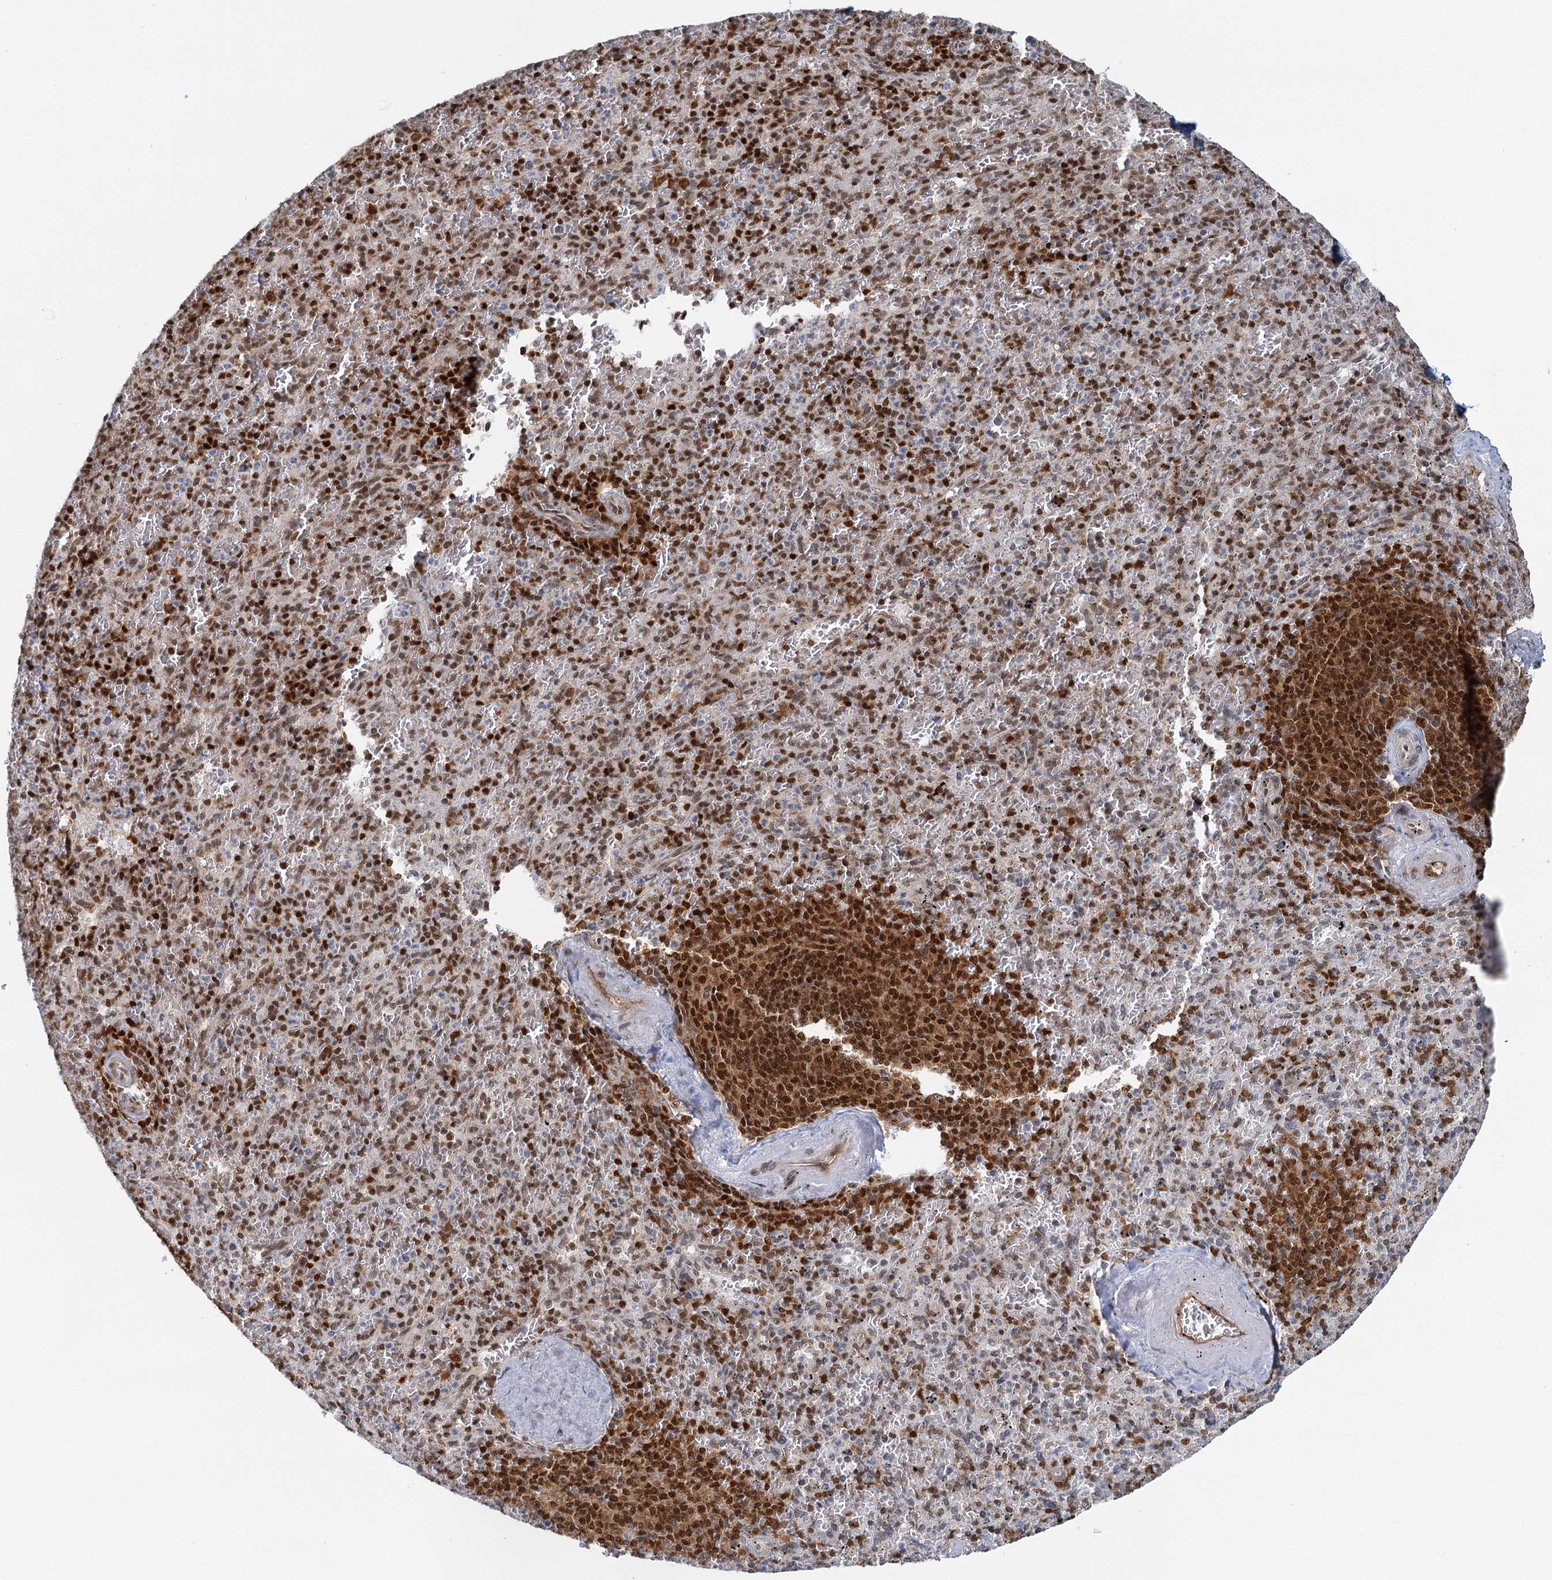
{"staining": {"intensity": "strong", "quantity": "25%-75%", "location": "cytoplasmic/membranous,nuclear"}, "tissue": "spleen", "cell_type": "Cells in red pulp", "image_type": "normal", "snomed": [{"axis": "morphology", "description": "Normal tissue, NOS"}, {"axis": "topography", "description": "Spleen"}], "caption": "Protein expression analysis of unremarkable human spleen reveals strong cytoplasmic/membranous,nuclear expression in about 25%-75% of cells in red pulp. (Brightfield microscopy of DAB IHC at high magnification).", "gene": "GPATCH11", "patient": {"sex": "male", "age": 82}}